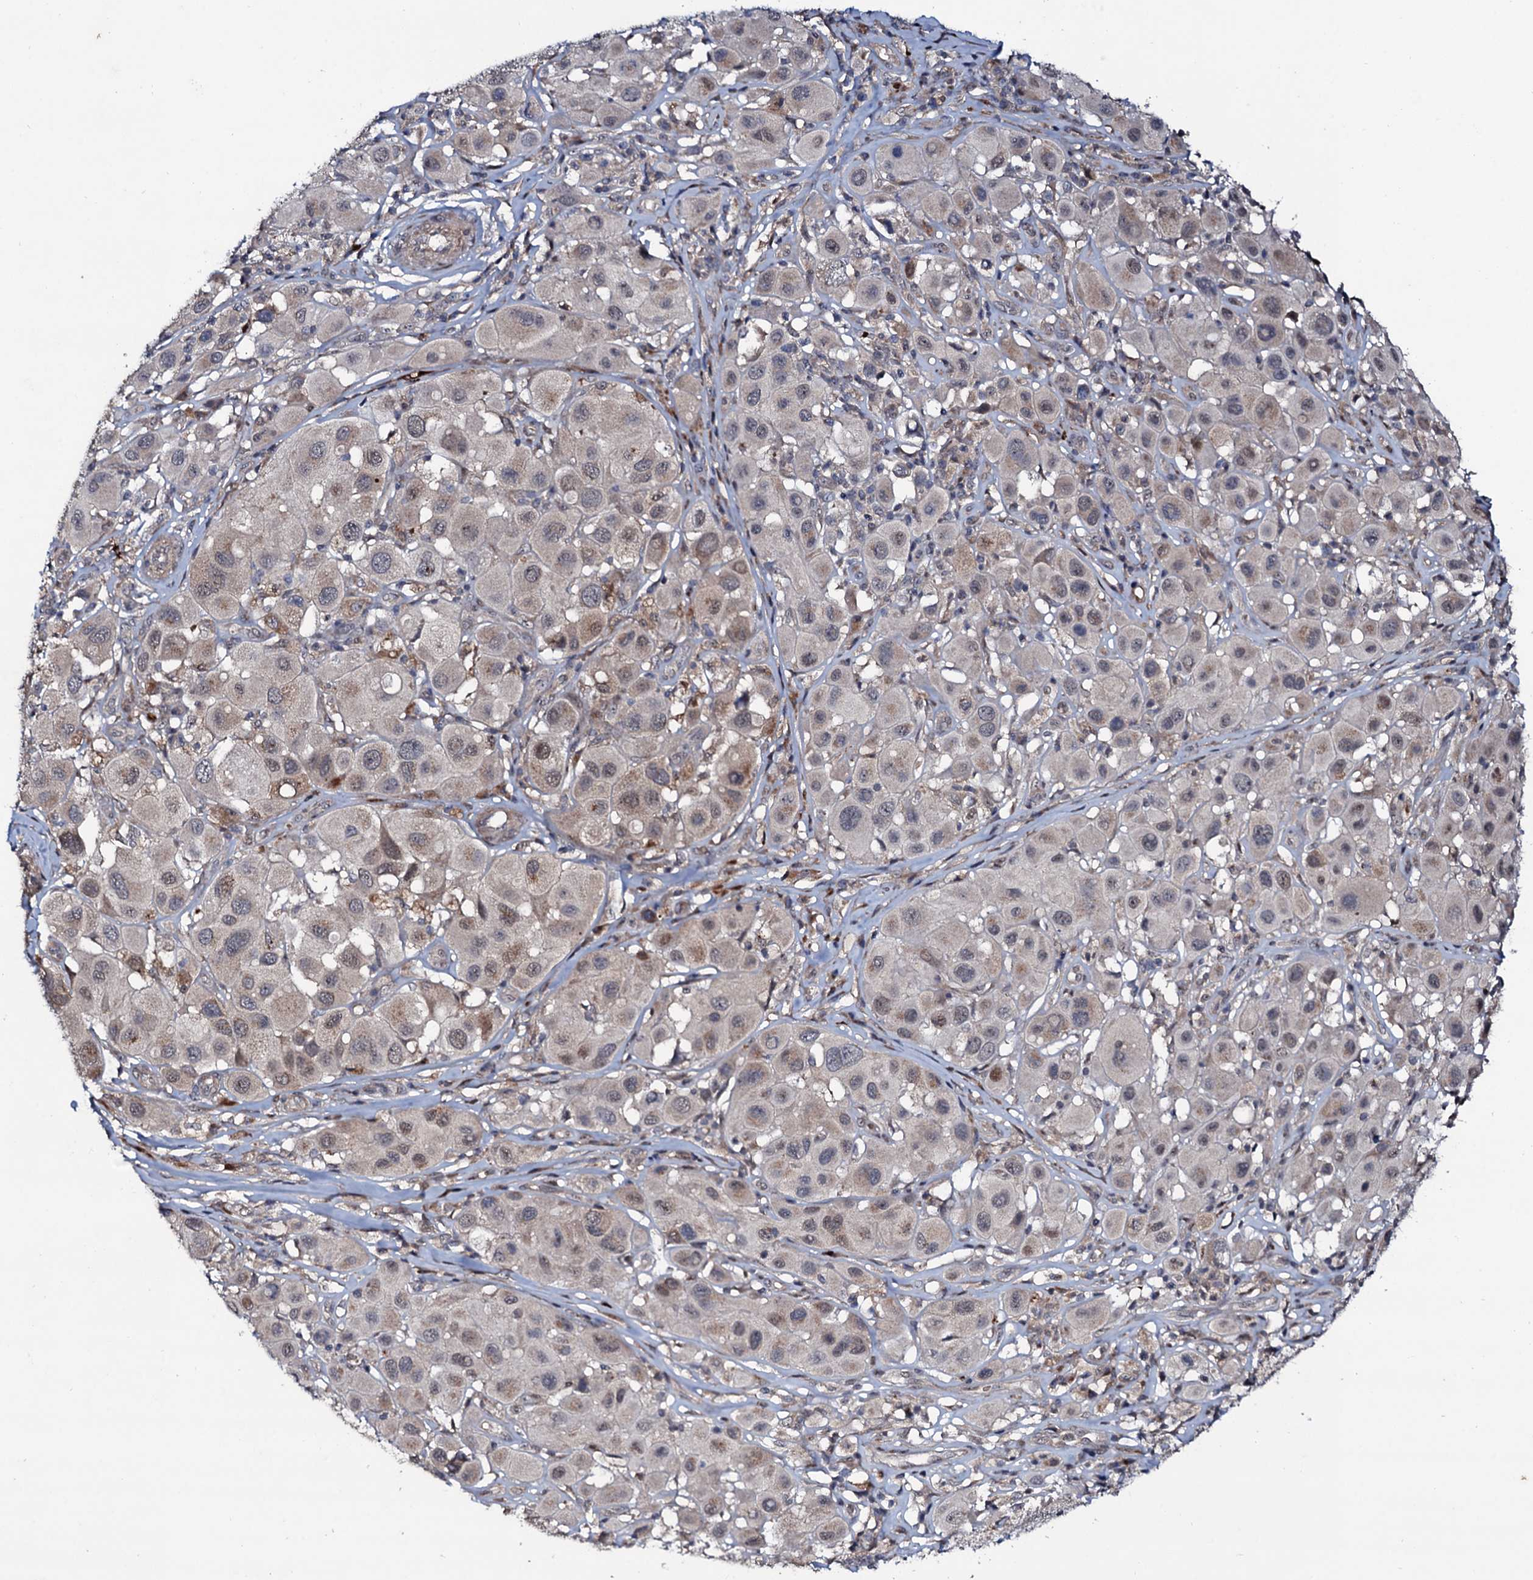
{"staining": {"intensity": "weak", "quantity": "25%-75%", "location": "cytoplasmic/membranous,nuclear"}, "tissue": "melanoma", "cell_type": "Tumor cells", "image_type": "cancer", "snomed": [{"axis": "morphology", "description": "Malignant melanoma, Metastatic site"}, {"axis": "topography", "description": "Skin"}], "caption": "There is low levels of weak cytoplasmic/membranous and nuclear expression in tumor cells of melanoma, as demonstrated by immunohistochemical staining (brown color).", "gene": "COG6", "patient": {"sex": "male", "age": 41}}